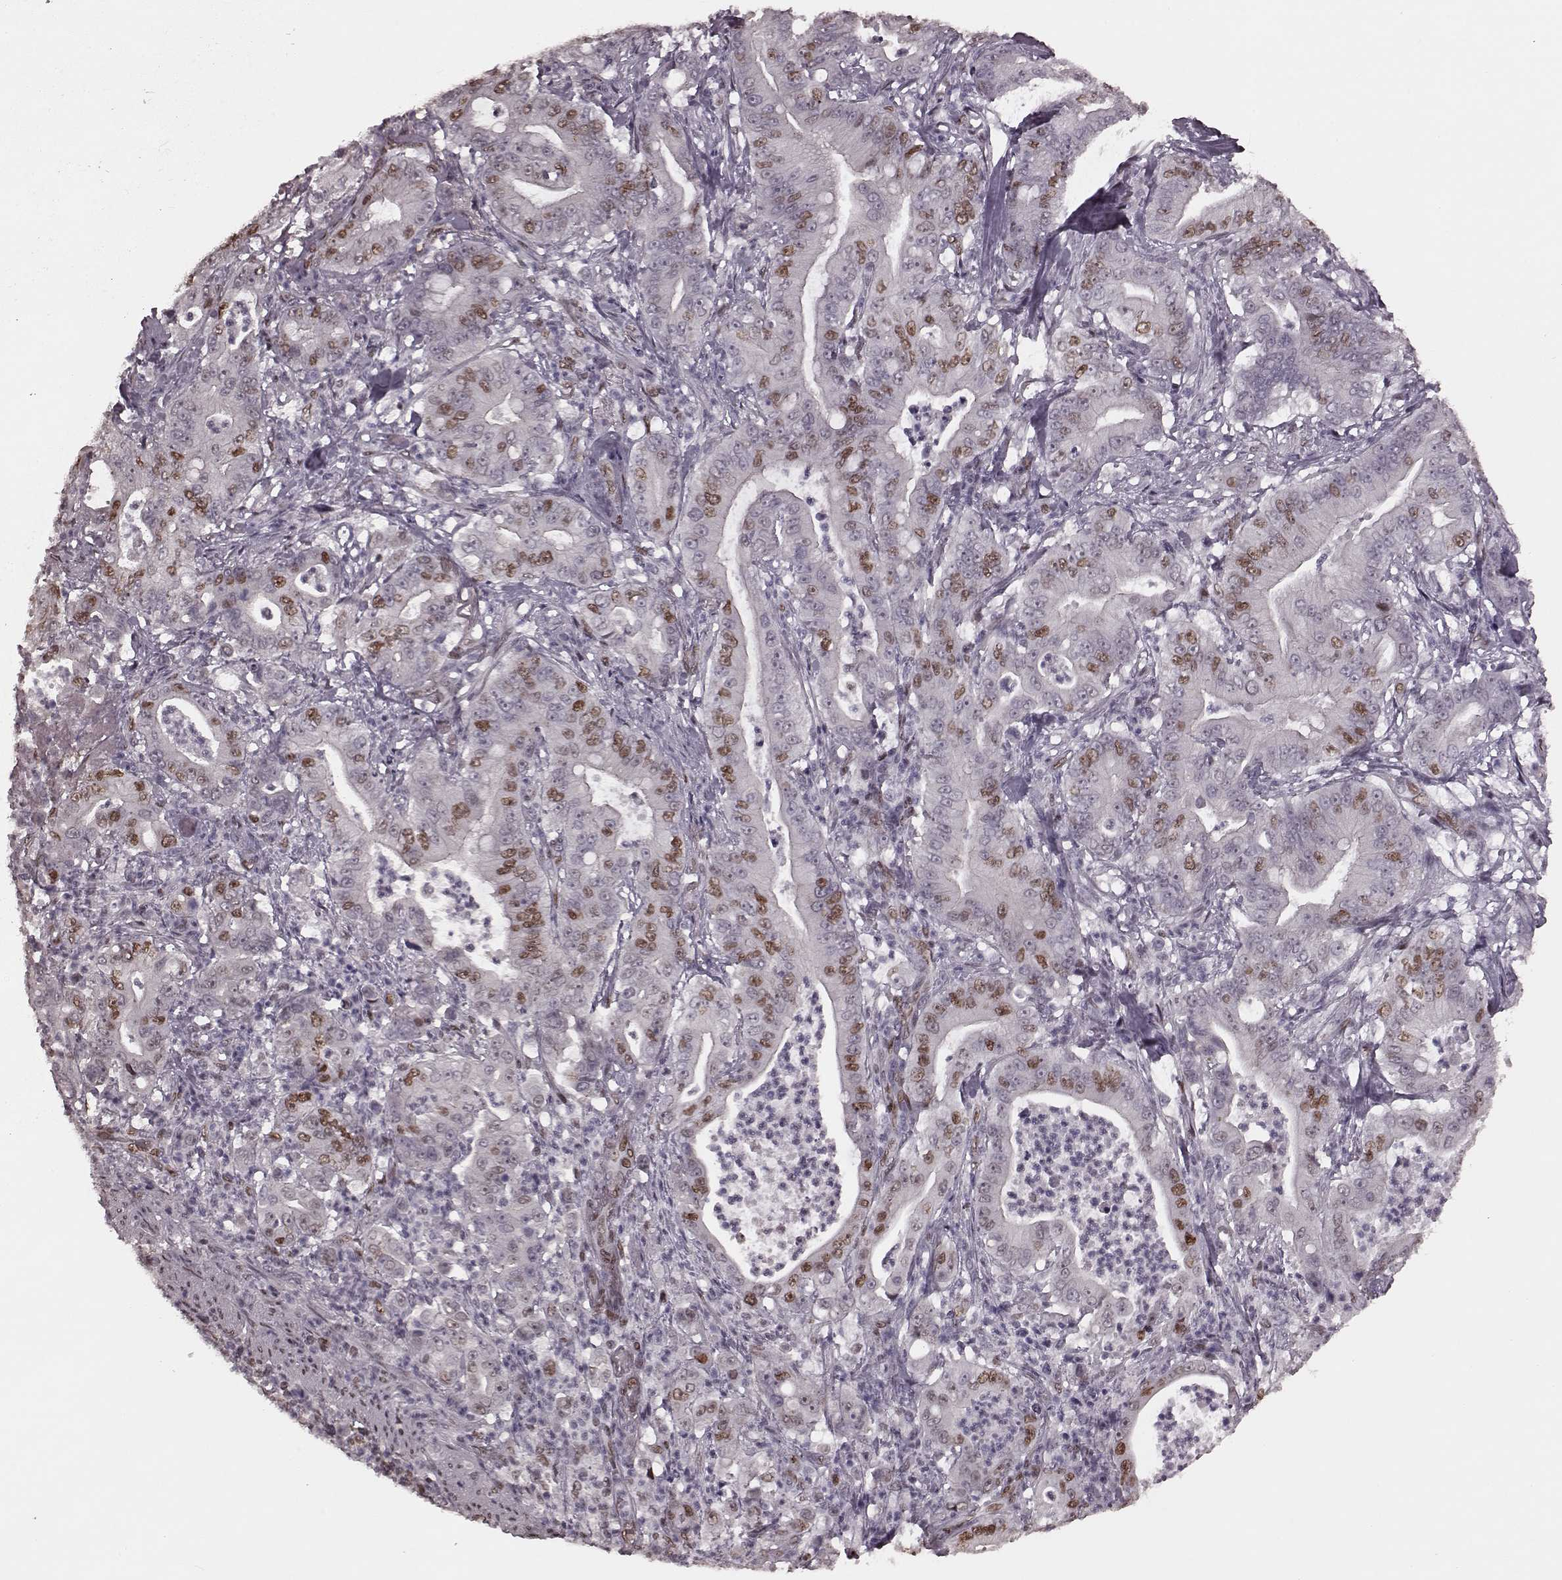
{"staining": {"intensity": "moderate", "quantity": "25%-75%", "location": "nuclear"}, "tissue": "pancreatic cancer", "cell_type": "Tumor cells", "image_type": "cancer", "snomed": [{"axis": "morphology", "description": "Adenocarcinoma, NOS"}, {"axis": "topography", "description": "Pancreas"}], "caption": "Immunohistochemistry of adenocarcinoma (pancreatic) shows medium levels of moderate nuclear staining in about 25%-75% of tumor cells.", "gene": "NR2C1", "patient": {"sex": "male", "age": 71}}